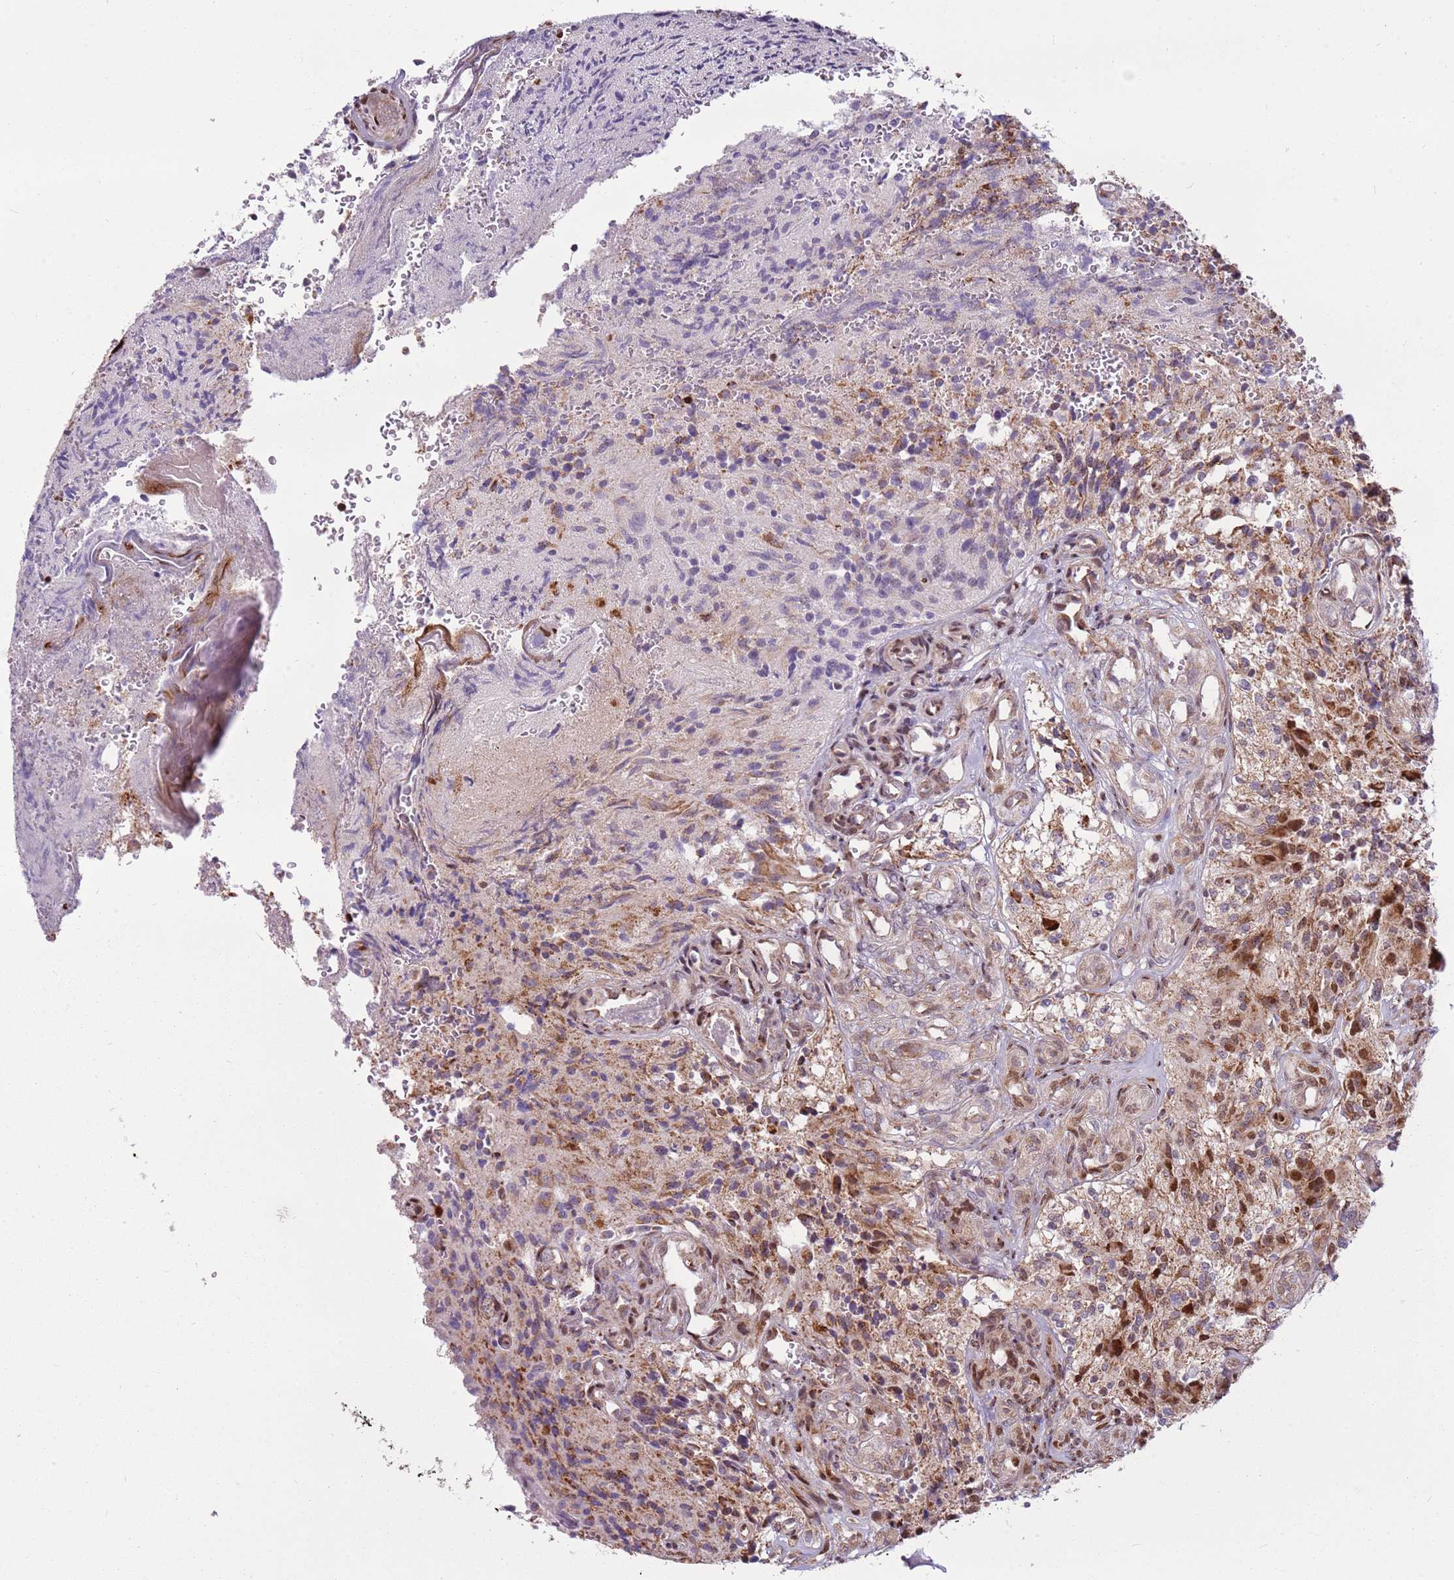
{"staining": {"intensity": "strong", "quantity": "<25%", "location": "cytoplasmic/membranous,nuclear"}, "tissue": "glioma", "cell_type": "Tumor cells", "image_type": "cancer", "snomed": [{"axis": "morphology", "description": "Normal tissue, NOS"}, {"axis": "morphology", "description": "Glioma, malignant, High grade"}, {"axis": "topography", "description": "Cerebral cortex"}], "caption": "Glioma stained with DAB (3,3'-diaminobenzidine) IHC exhibits medium levels of strong cytoplasmic/membranous and nuclear staining in about <25% of tumor cells.", "gene": "PCTP", "patient": {"sex": "male", "age": 56}}